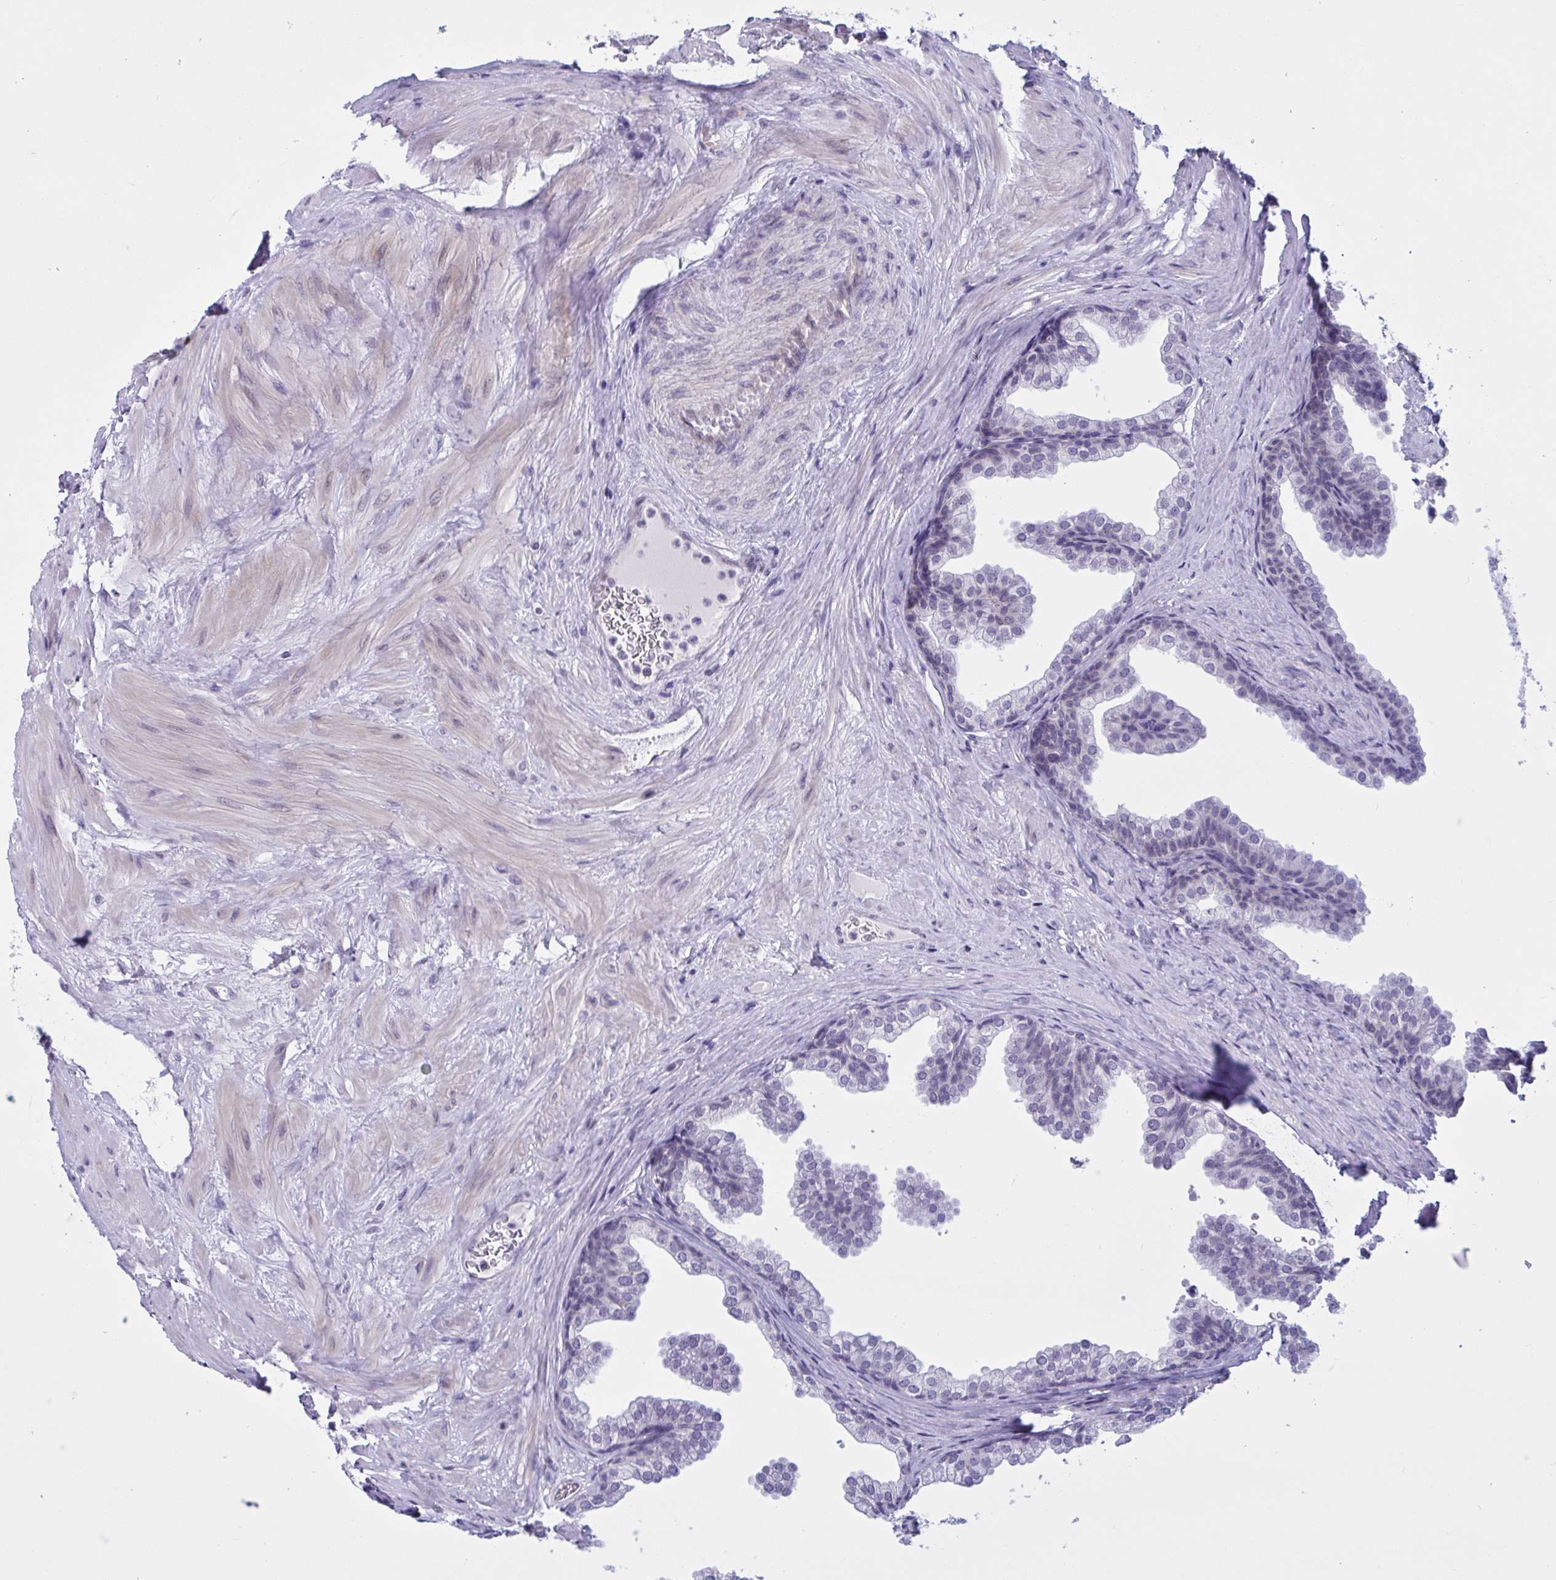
{"staining": {"intensity": "negative", "quantity": "none", "location": "none"}, "tissue": "prostate", "cell_type": "Glandular cells", "image_type": "normal", "snomed": [{"axis": "morphology", "description": "Normal tissue, NOS"}, {"axis": "topography", "description": "Prostate"}], "caption": "IHC histopathology image of benign prostate stained for a protein (brown), which reveals no expression in glandular cells.", "gene": "DOCK11", "patient": {"sex": "male", "age": 37}}